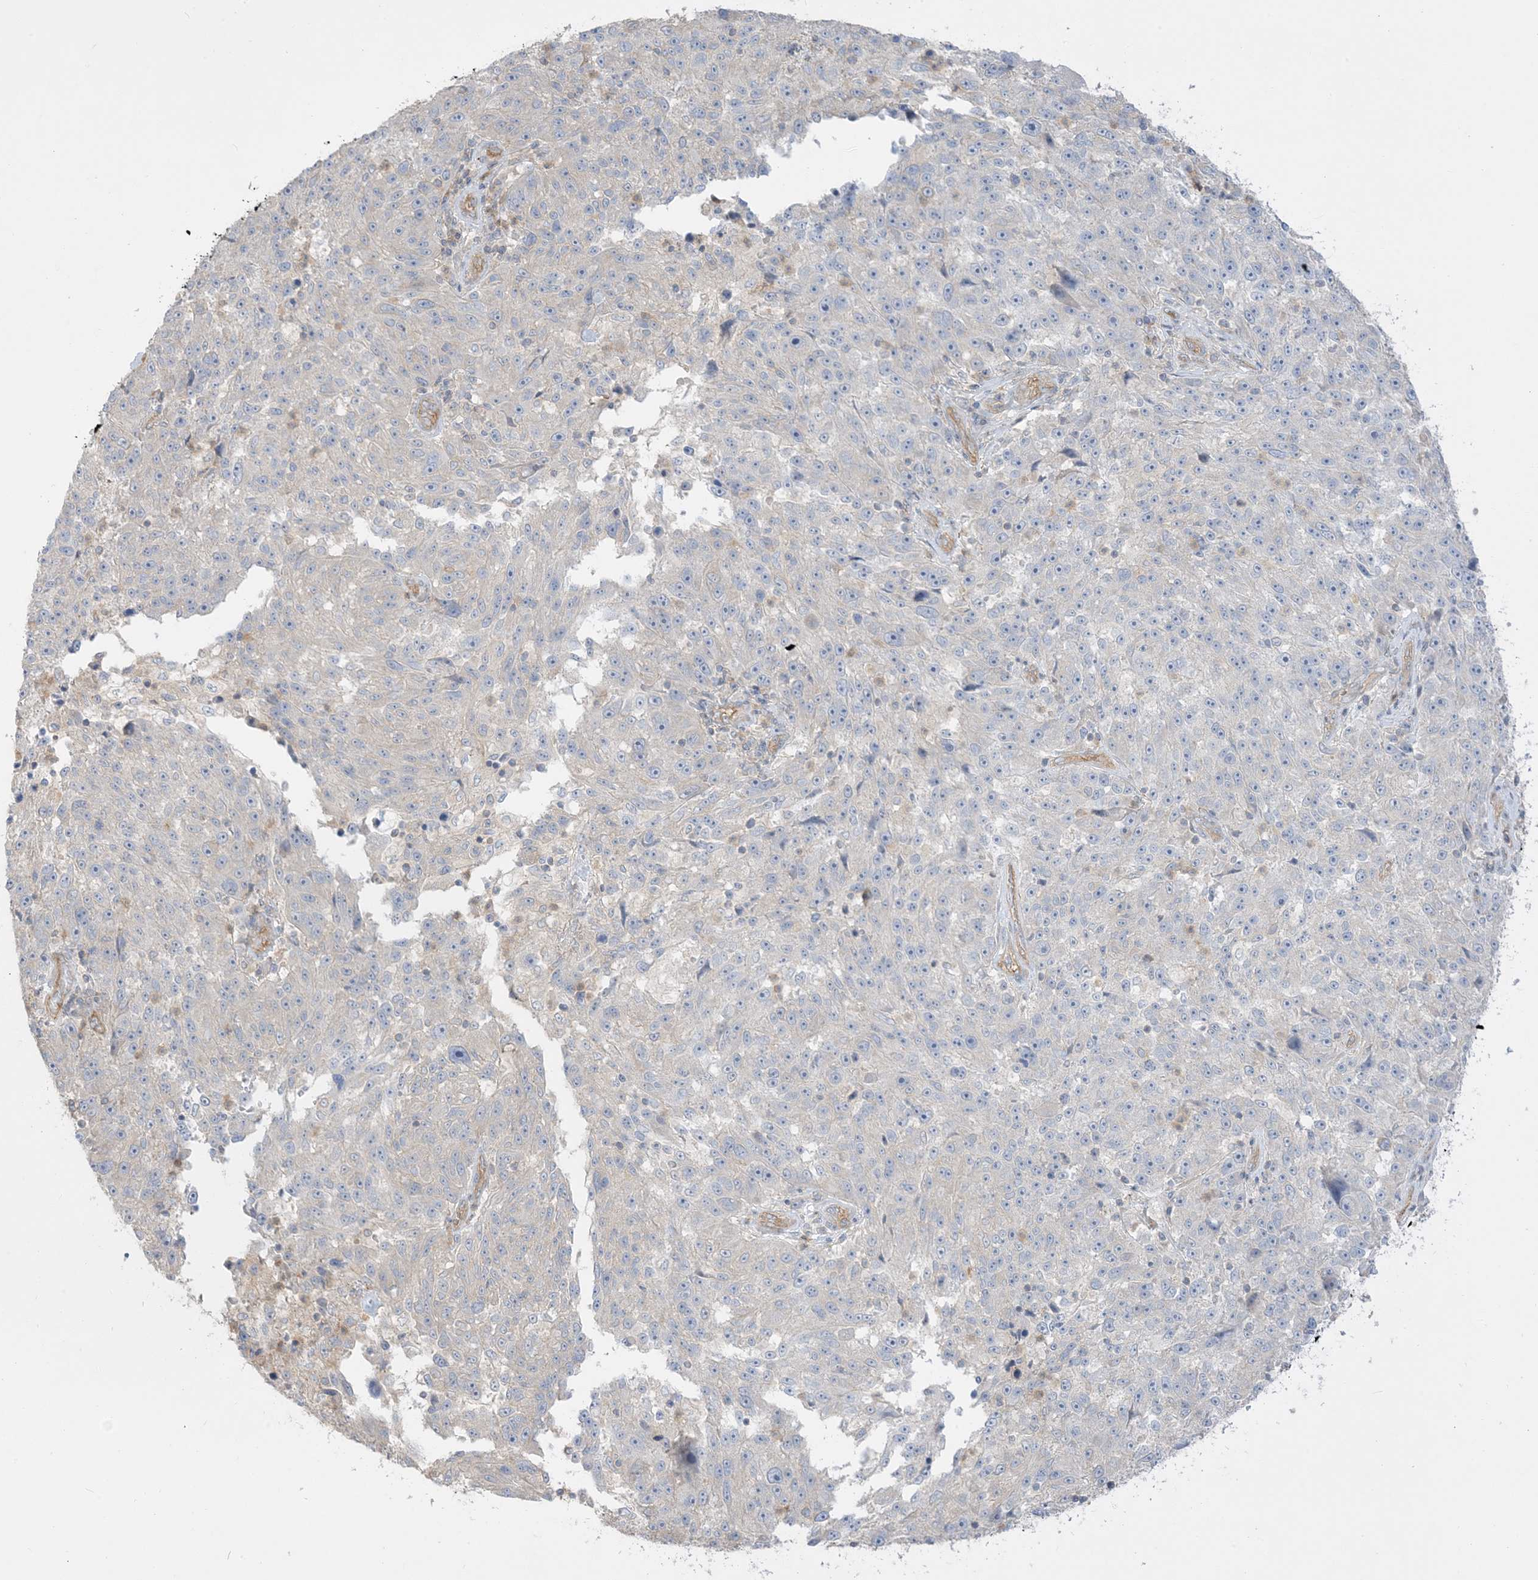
{"staining": {"intensity": "weak", "quantity": "<25%", "location": "cytoplasmic/membranous"}, "tissue": "melanoma", "cell_type": "Tumor cells", "image_type": "cancer", "snomed": [{"axis": "morphology", "description": "Malignant melanoma, NOS"}, {"axis": "topography", "description": "Skin"}], "caption": "Melanoma stained for a protein using immunohistochemistry (IHC) reveals no expression tumor cells.", "gene": "ARHGEF9", "patient": {"sex": "male", "age": 53}}